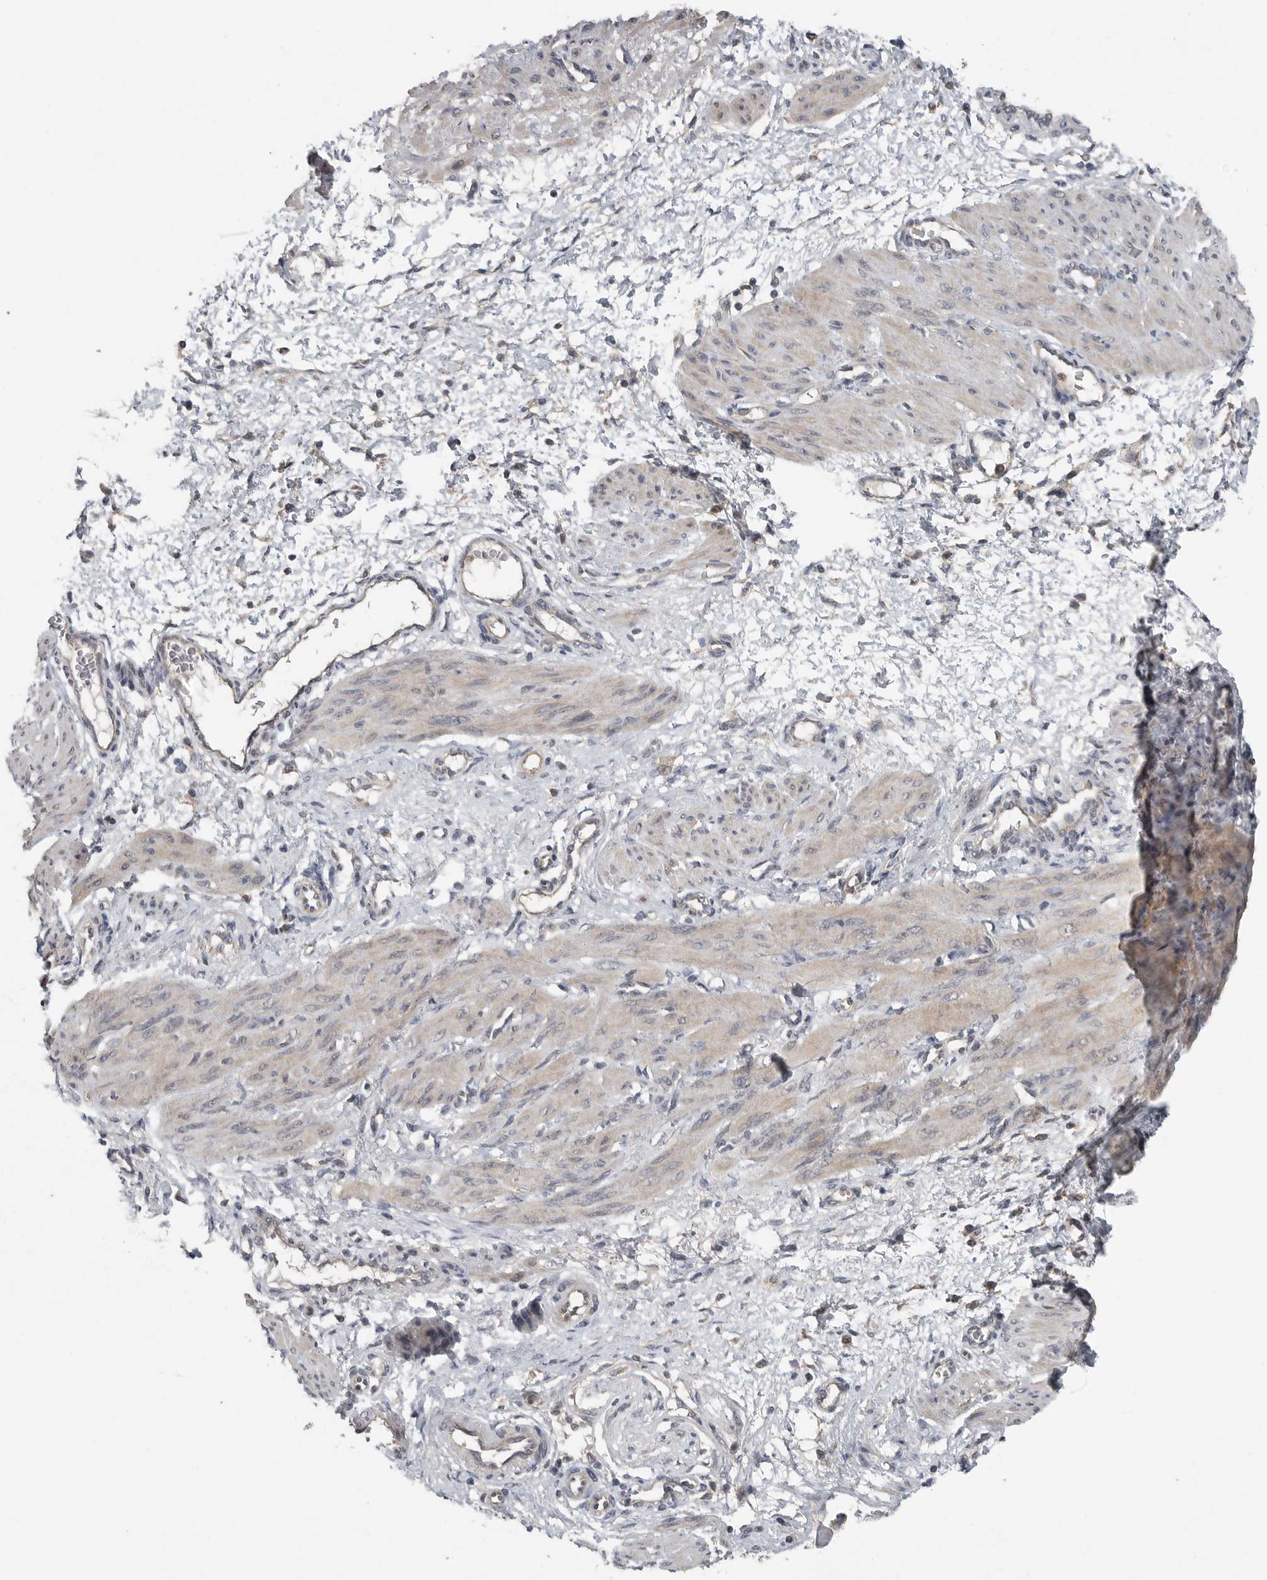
{"staining": {"intensity": "moderate", "quantity": "25%-75%", "location": "cytoplasmic/membranous"}, "tissue": "smooth muscle", "cell_type": "Smooth muscle cells", "image_type": "normal", "snomed": [{"axis": "morphology", "description": "Normal tissue, NOS"}, {"axis": "topography", "description": "Endometrium"}], "caption": "Immunohistochemical staining of unremarkable smooth muscle demonstrates moderate cytoplasmic/membranous protein expression in approximately 25%-75% of smooth muscle cells.", "gene": "SCP2", "patient": {"sex": "female", "age": 33}}